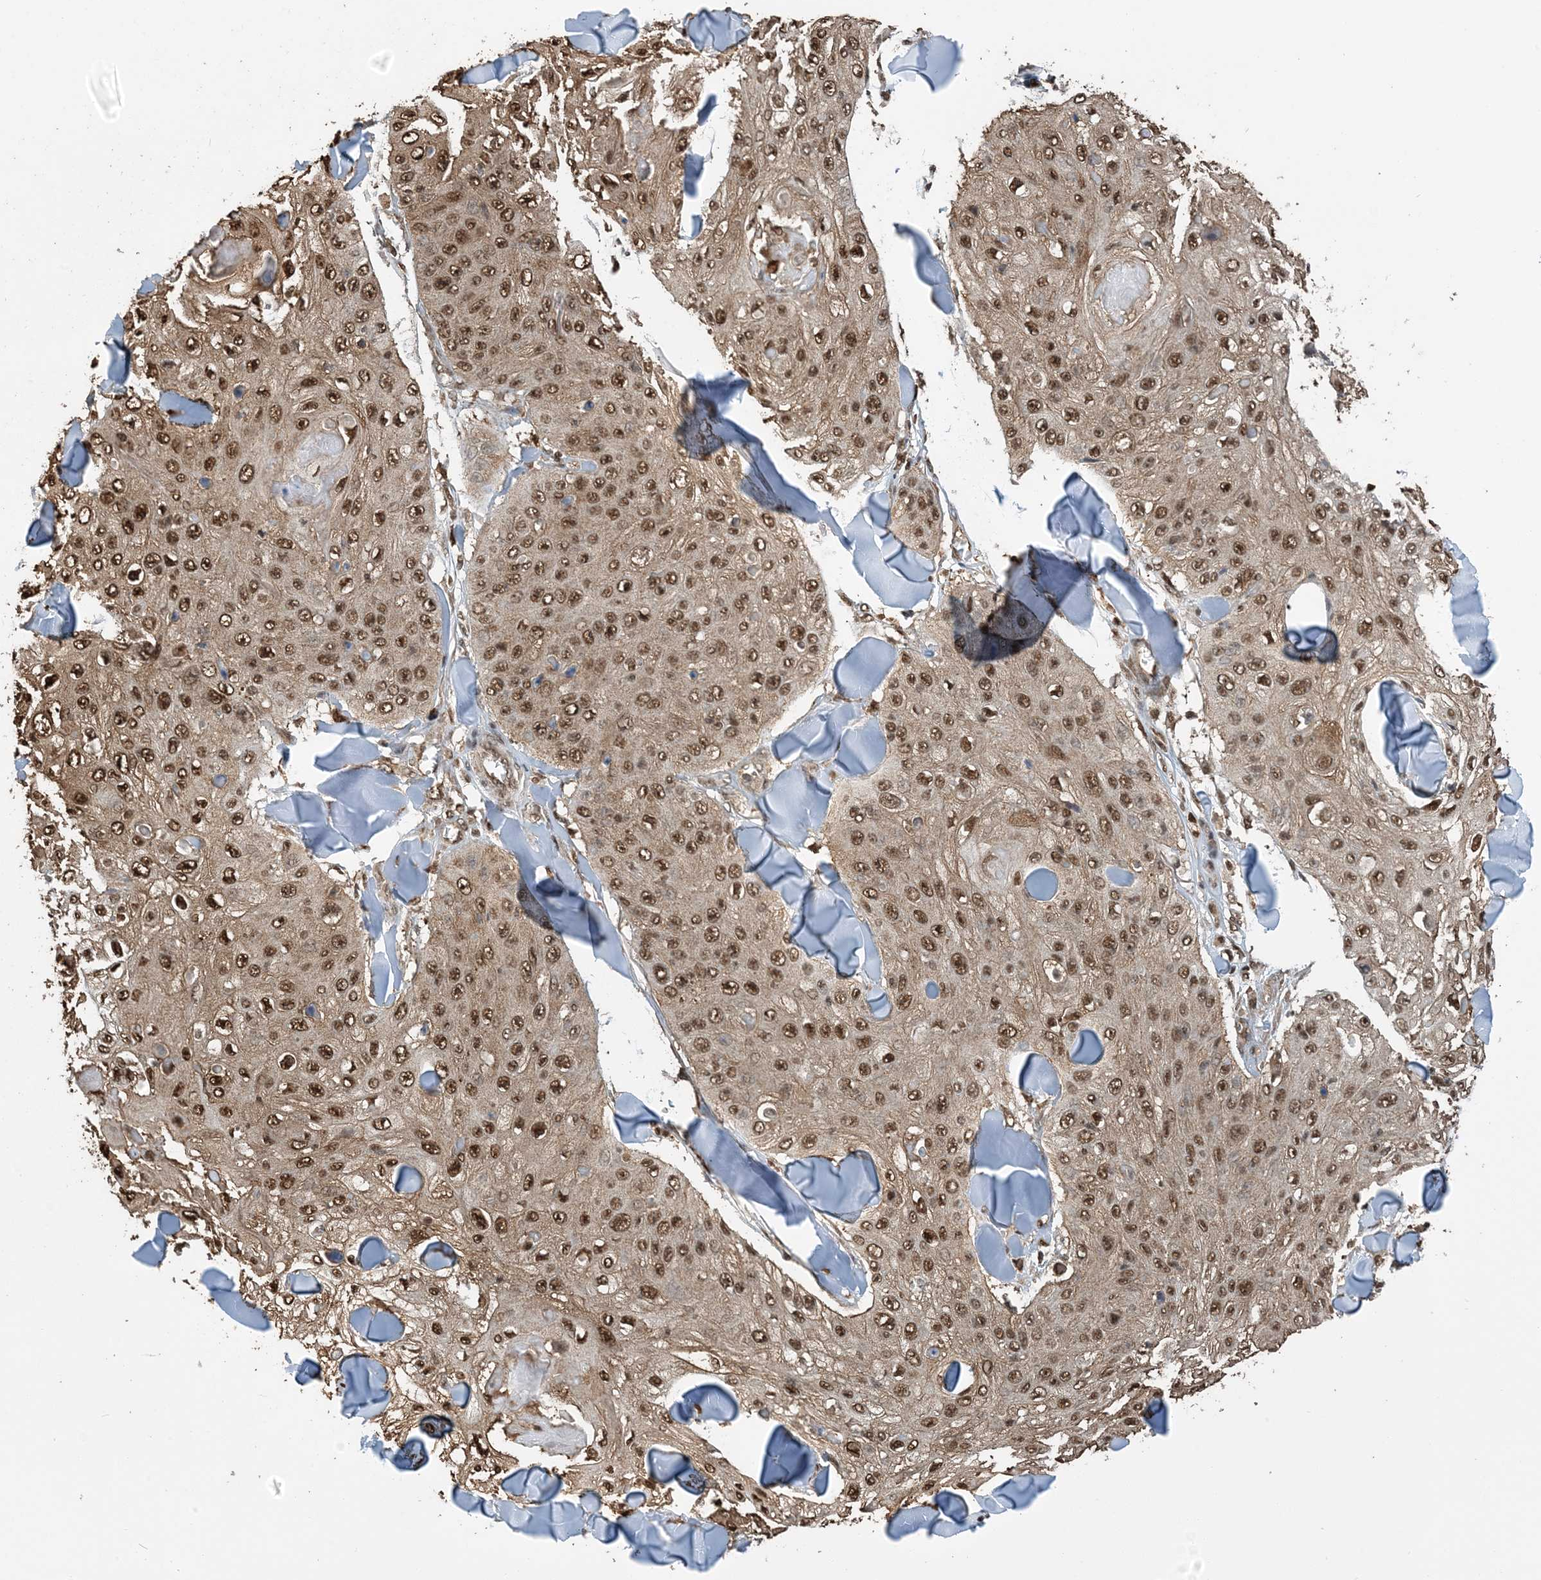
{"staining": {"intensity": "strong", "quantity": ">75%", "location": "cytoplasmic/membranous,nuclear"}, "tissue": "skin cancer", "cell_type": "Tumor cells", "image_type": "cancer", "snomed": [{"axis": "morphology", "description": "Squamous cell carcinoma, NOS"}, {"axis": "topography", "description": "Skin"}], "caption": "High-magnification brightfield microscopy of squamous cell carcinoma (skin) stained with DAB (3,3'-diaminobenzidine) (brown) and counterstained with hematoxylin (blue). tumor cells exhibit strong cytoplasmic/membranous and nuclear staining is present in about>75% of cells.", "gene": "HSPA1A", "patient": {"sex": "male", "age": 86}}